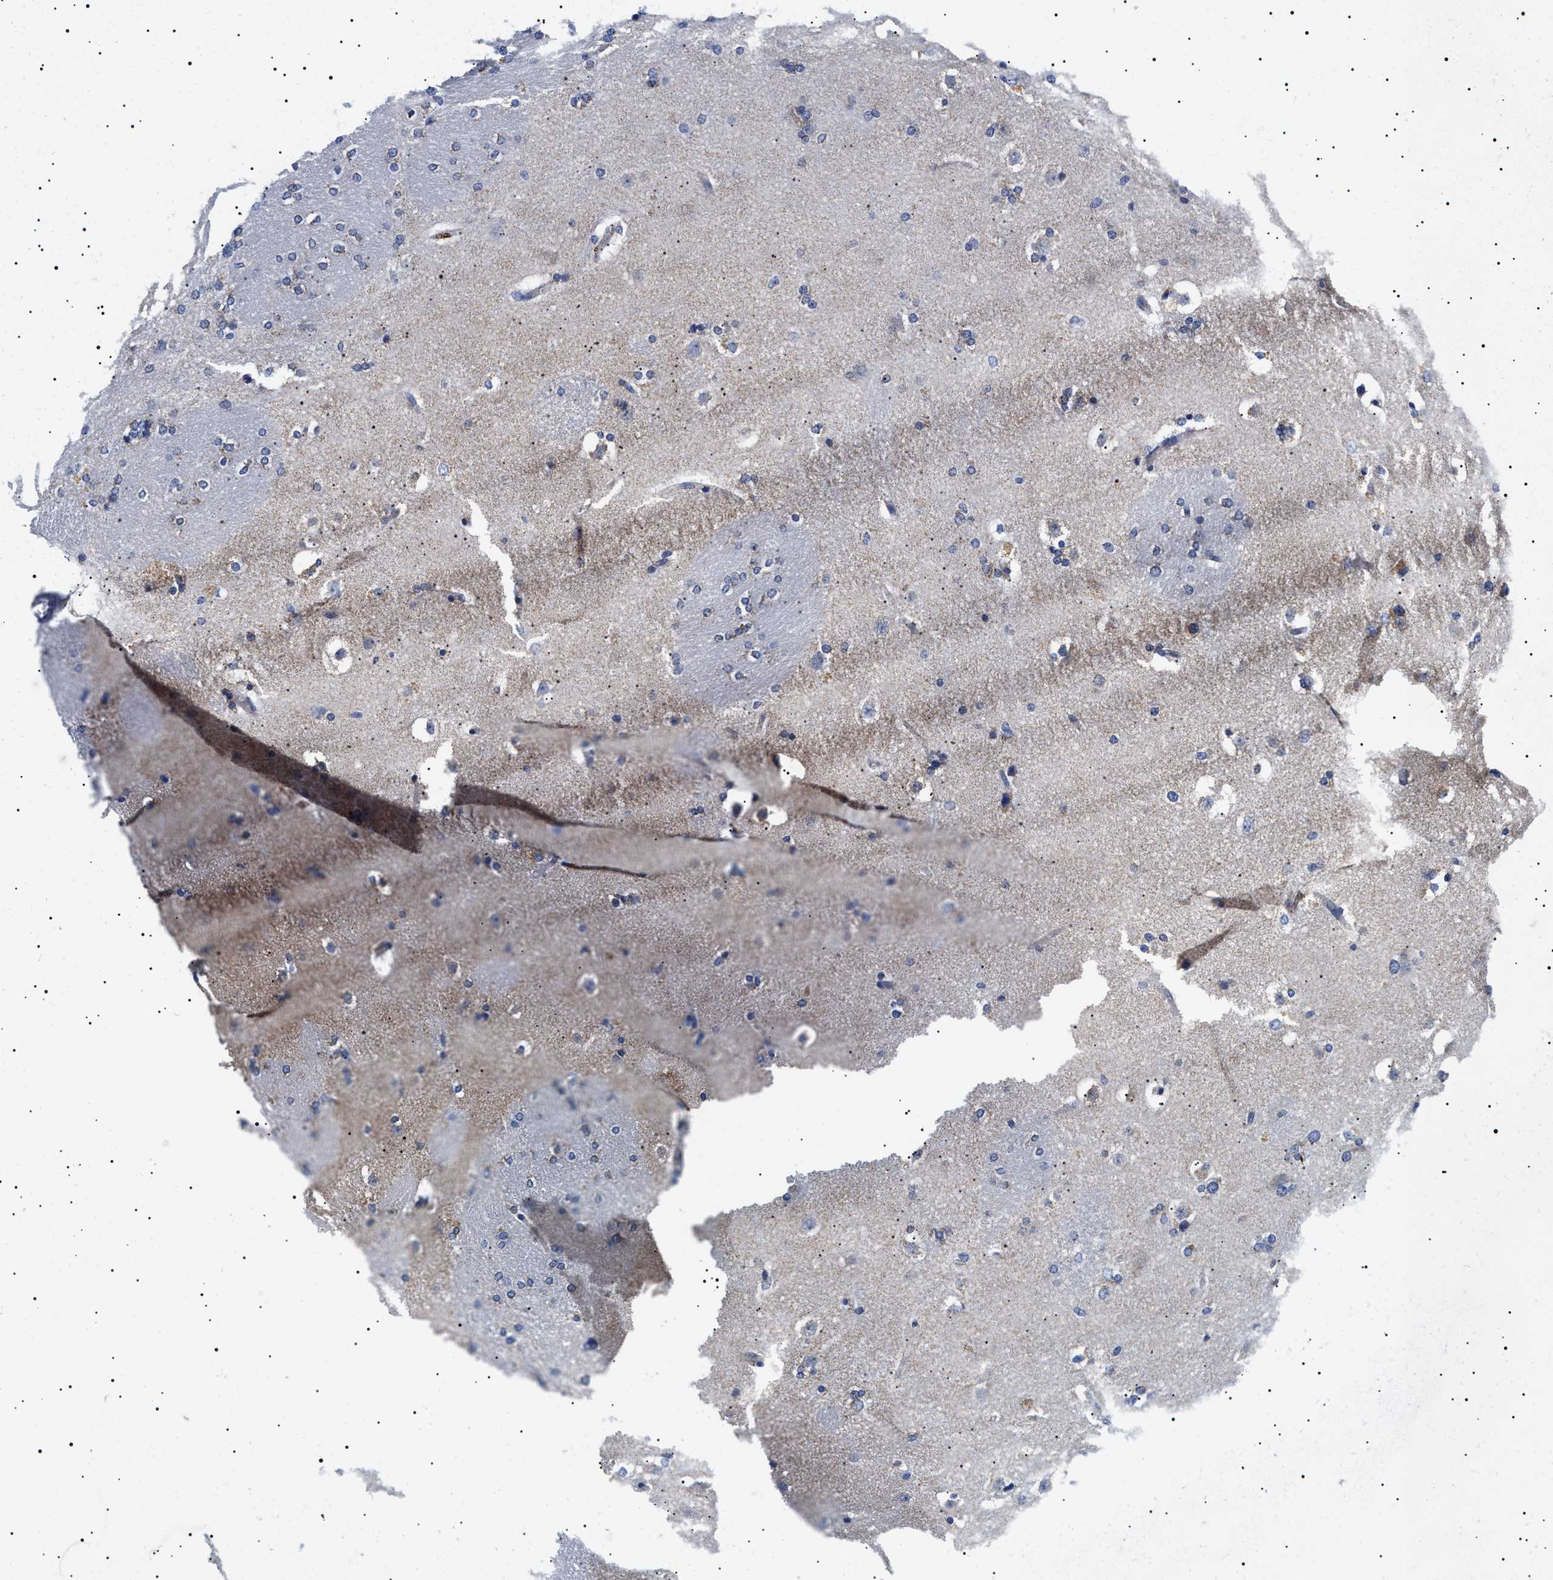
{"staining": {"intensity": "weak", "quantity": "<25%", "location": "cytoplasmic/membranous"}, "tissue": "caudate", "cell_type": "Glial cells", "image_type": "normal", "snomed": [{"axis": "morphology", "description": "Normal tissue, NOS"}, {"axis": "topography", "description": "Lateral ventricle wall"}], "caption": "A high-resolution histopathology image shows immunohistochemistry staining of normal caudate, which demonstrates no significant expression in glial cells.", "gene": "CHRDL2", "patient": {"sex": "female", "age": 19}}